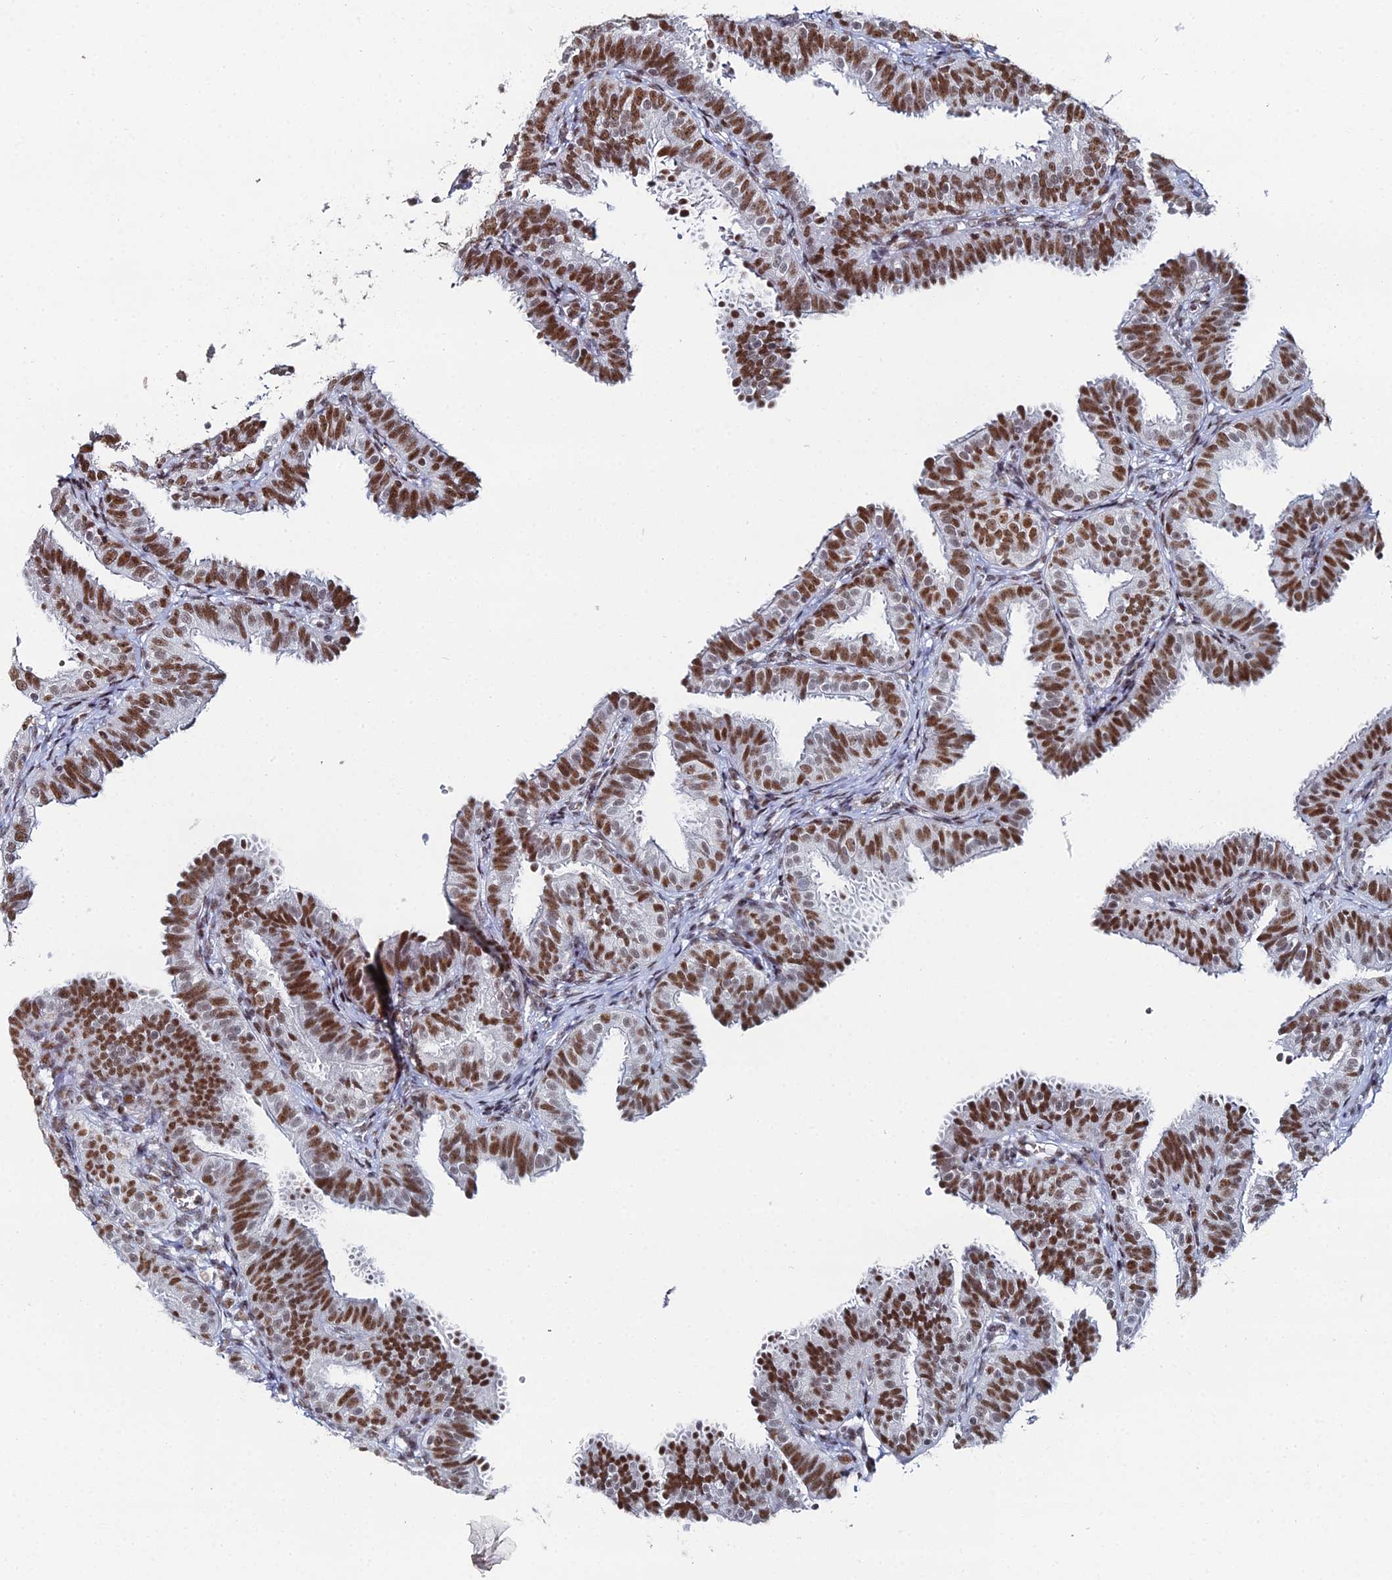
{"staining": {"intensity": "strong", "quantity": ">75%", "location": "nuclear"}, "tissue": "fallopian tube", "cell_type": "Glandular cells", "image_type": "normal", "snomed": [{"axis": "morphology", "description": "Normal tissue, NOS"}, {"axis": "topography", "description": "Fallopian tube"}], "caption": "This is a photomicrograph of immunohistochemistry staining of benign fallopian tube, which shows strong expression in the nuclear of glandular cells.", "gene": "GSC2", "patient": {"sex": "female", "age": 35}}